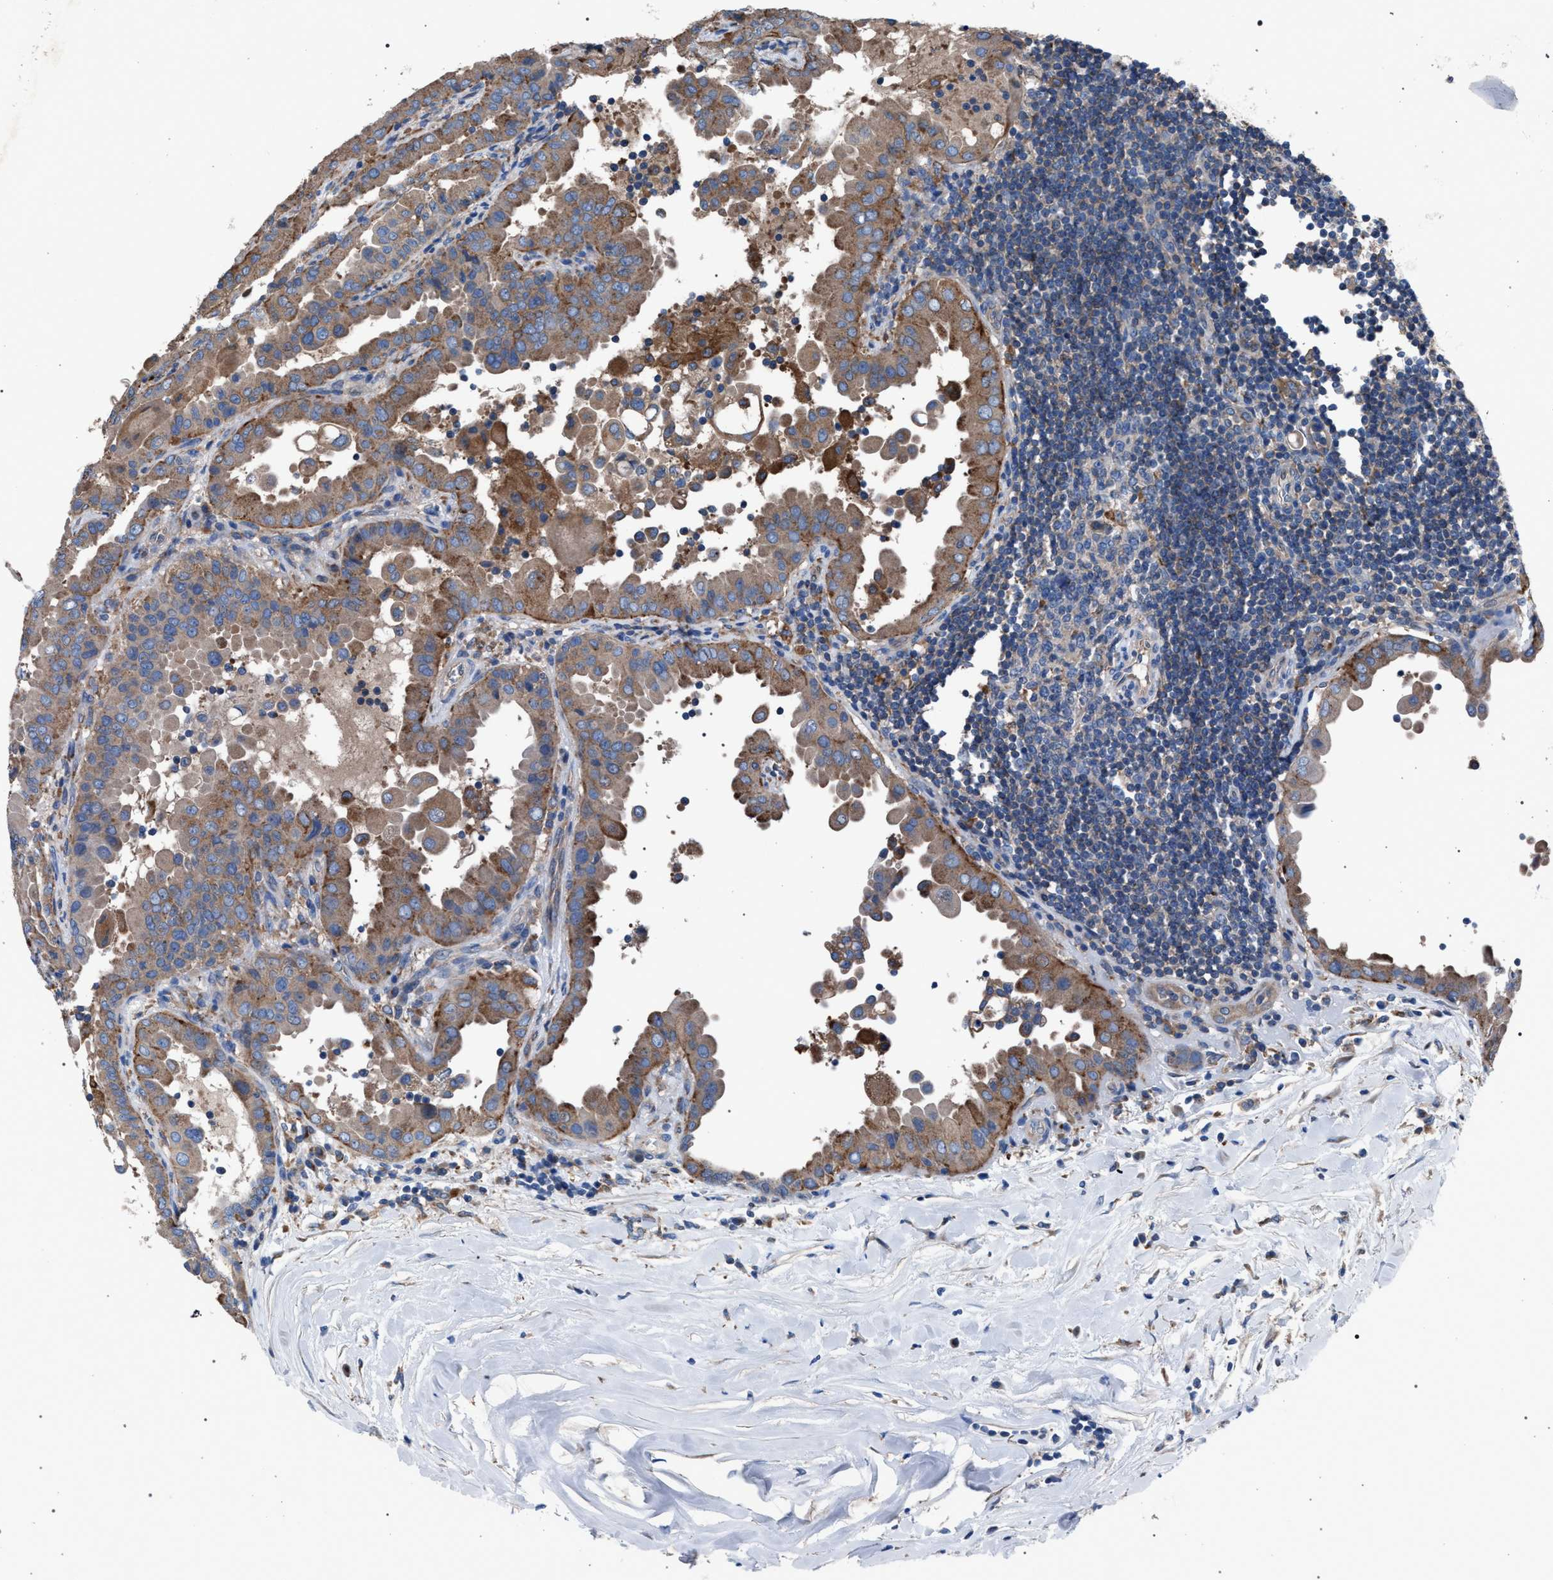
{"staining": {"intensity": "moderate", "quantity": ">75%", "location": "cytoplasmic/membranous"}, "tissue": "thyroid cancer", "cell_type": "Tumor cells", "image_type": "cancer", "snomed": [{"axis": "morphology", "description": "Papillary adenocarcinoma, NOS"}, {"axis": "topography", "description": "Thyroid gland"}], "caption": "Immunohistochemical staining of papillary adenocarcinoma (thyroid) demonstrates medium levels of moderate cytoplasmic/membranous protein expression in about >75% of tumor cells. Nuclei are stained in blue.", "gene": "ATP6V0A1", "patient": {"sex": "male", "age": 33}}